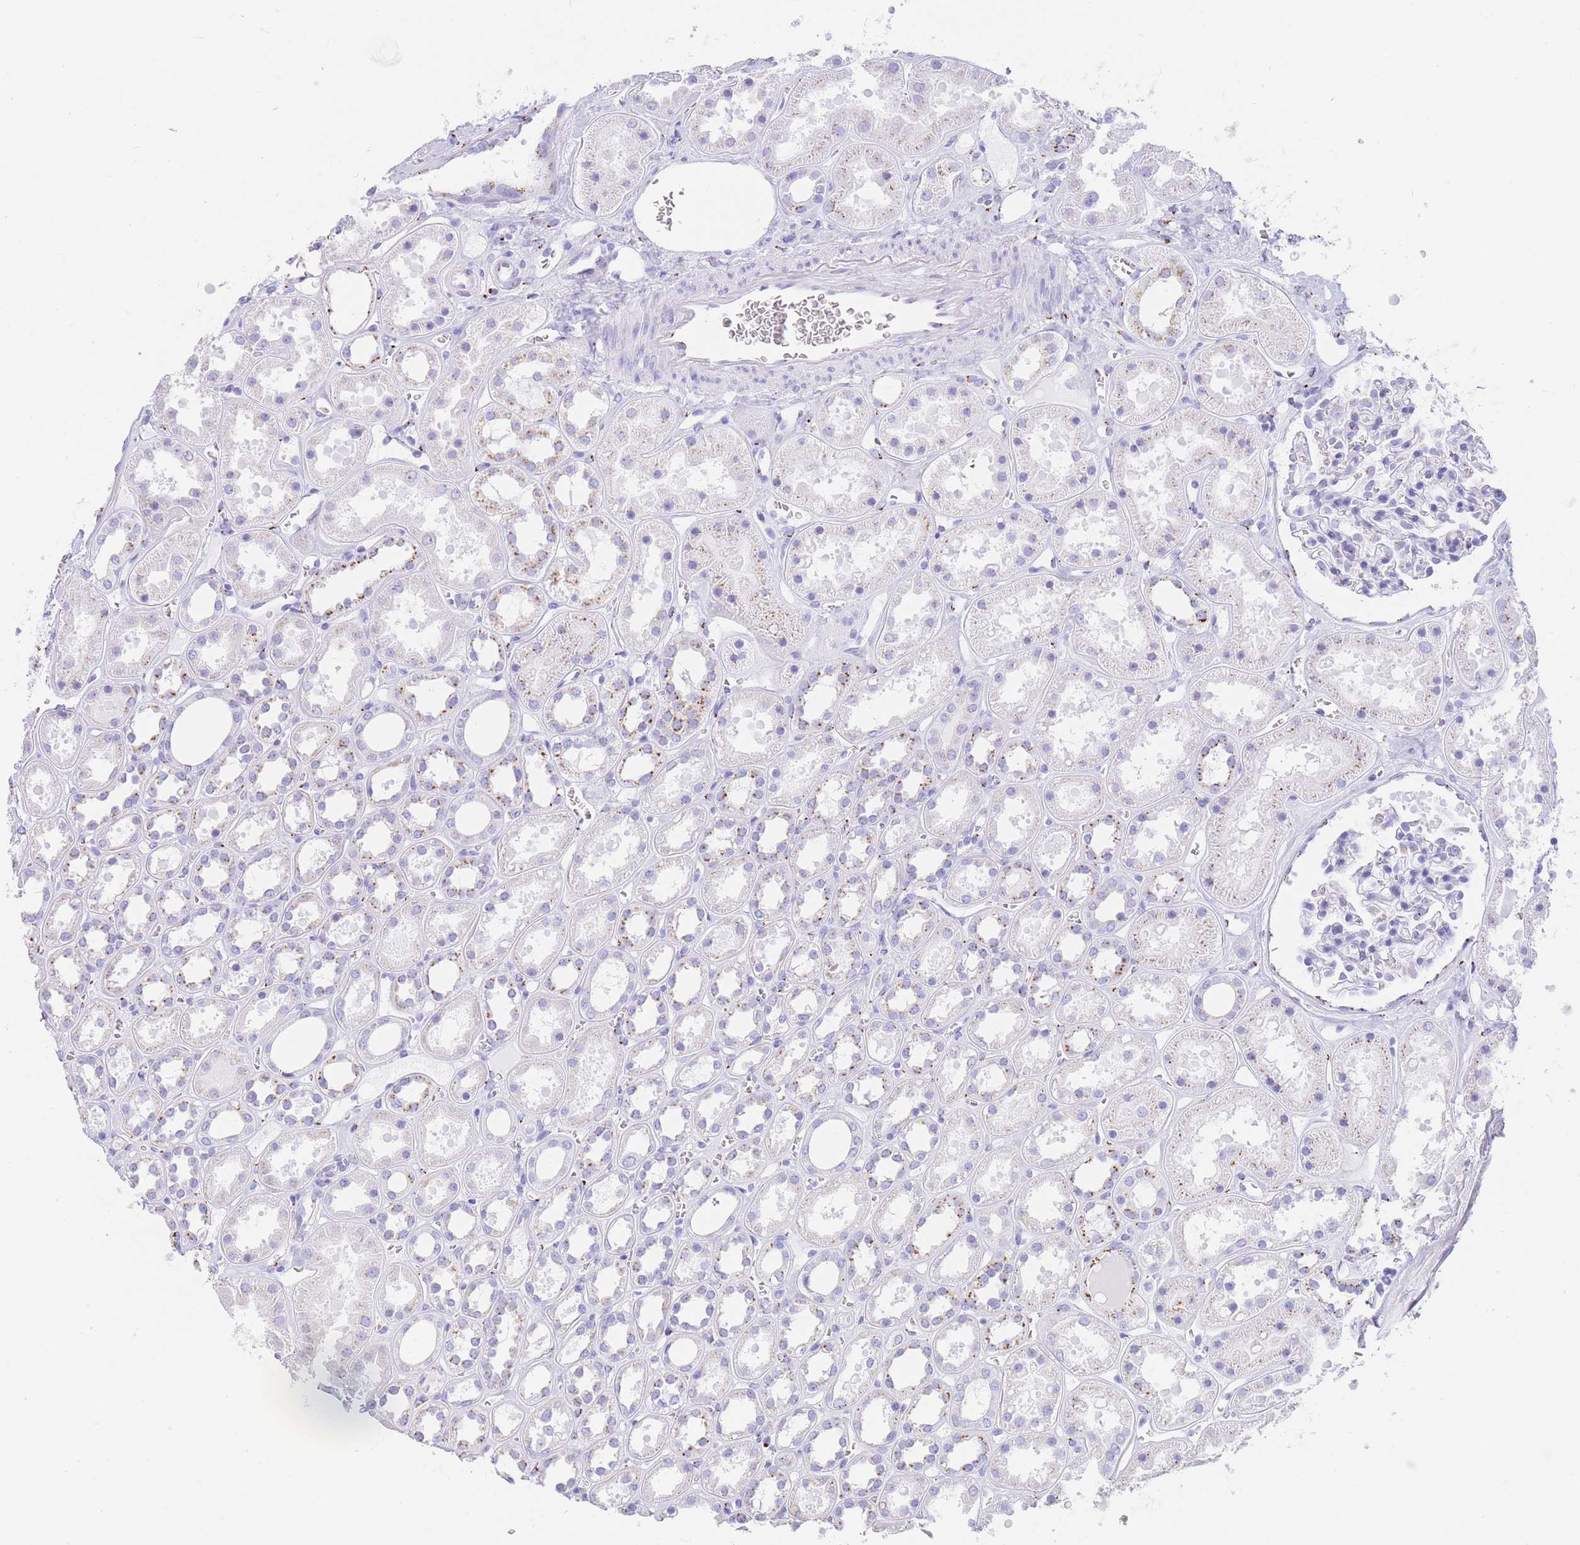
{"staining": {"intensity": "negative", "quantity": "none", "location": "none"}, "tissue": "kidney", "cell_type": "Cells in glomeruli", "image_type": "normal", "snomed": [{"axis": "morphology", "description": "Normal tissue, NOS"}, {"axis": "topography", "description": "Kidney"}], "caption": "This is a photomicrograph of immunohistochemistry staining of benign kidney, which shows no staining in cells in glomeruli. Brightfield microscopy of immunohistochemistry (IHC) stained with DAB (brown) and hematoxylin (blue), captured at high magnification.", "gene": "FAM3C", "patient": {"sex": "female", "age": 41}}